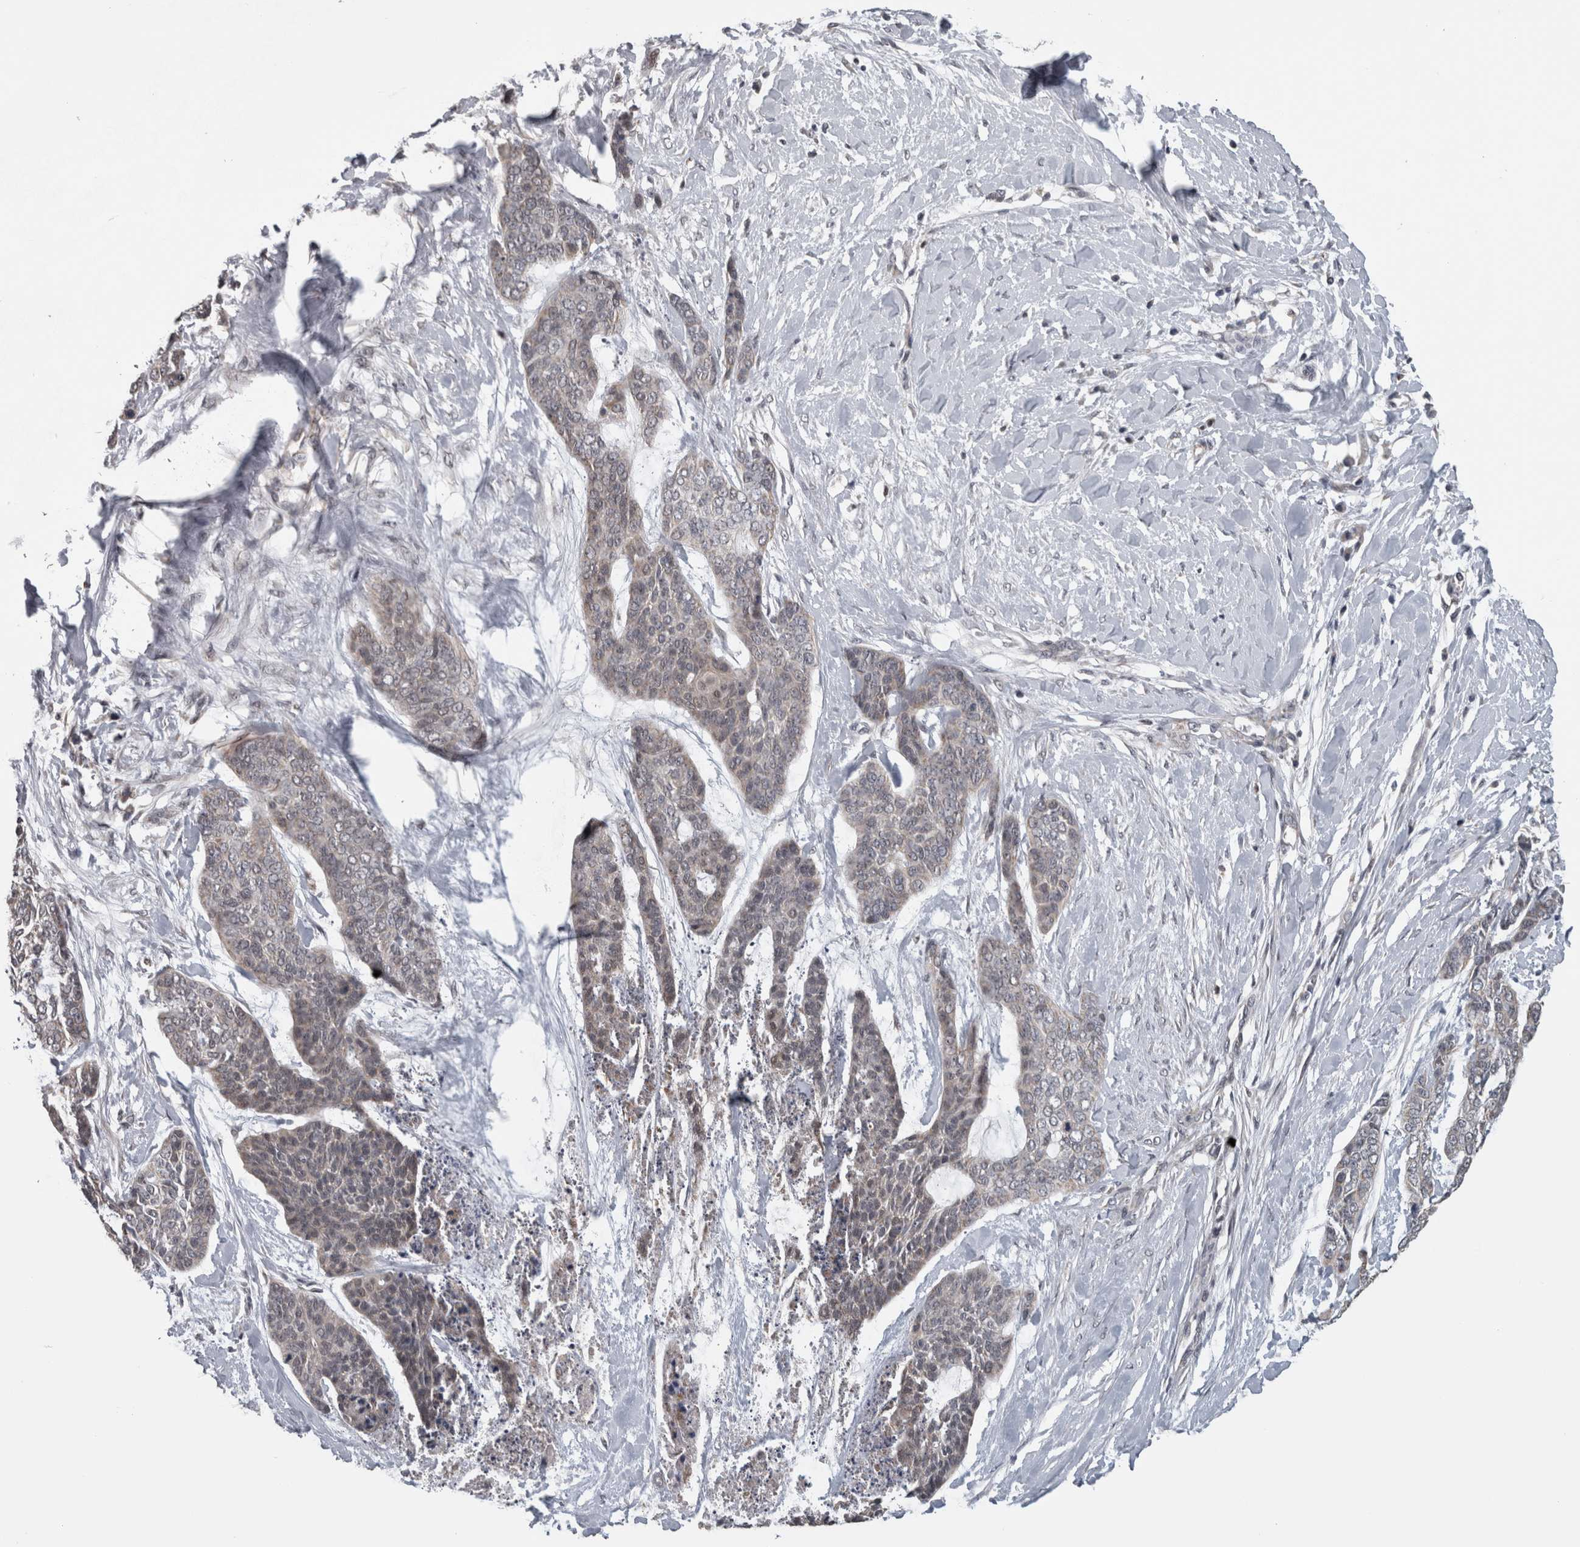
{"staining": {"intensity": "negative", "quantity": "none", "location": "none"}, "tissue": "skin cancer", "cell_type": "Tumor cells", "image_type": "cancer", "snomed": [{"axis": "morphology", "description": "Basal cell carcinoma"}, {"axis": "topography", "description": "Skin"}], "caption": "An image of skin basal cell carcinoma stained for a protein exhibits no brown staining in tumor cells.", "gene": "OR2K2", "patient": {"sex": "female", "age": 64}}